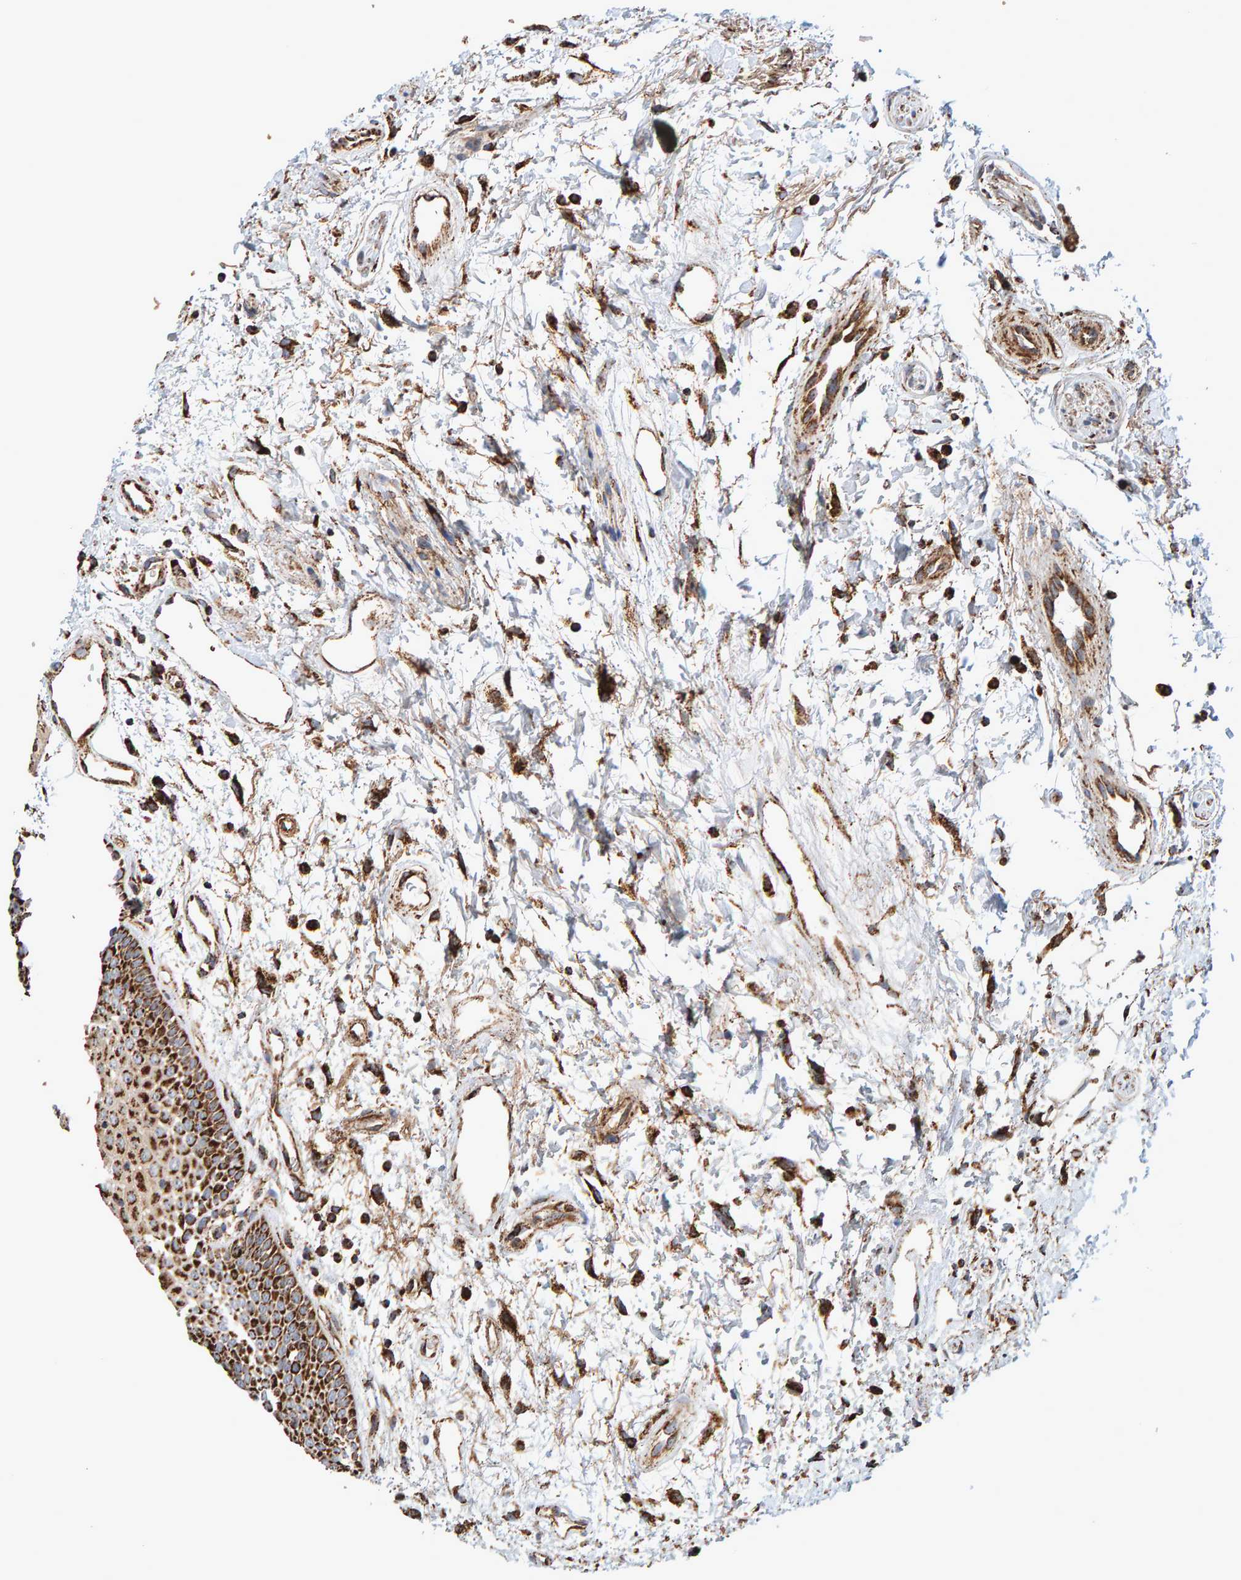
{"staining": {"intensity": "strong", "quantity": ">75%", "location": "cytoplasmic/membranous"}, "tissue": "oral mucosa", "cell_type": "Squamous epithelial cells", "image_type": "normal", "snomed": [{"axis": "morphology", "description": "Normal tissue, NOS"}, {"axis": "topography", "description": "Skeletal muscle"}, {"axis": "topography", "description": "Oral tissue"}, {"axis": "topography", "description": "Peripheral nerve tissue"}], "caption": "The image demonstrates staining of unremarkable oral mucosa, revealing strong cytoplasmic/membranous protein expression (brown color) within squamous epithelial cells.", "gene": "MRPL45", "patient": {"sex": "female", "age": 84}}